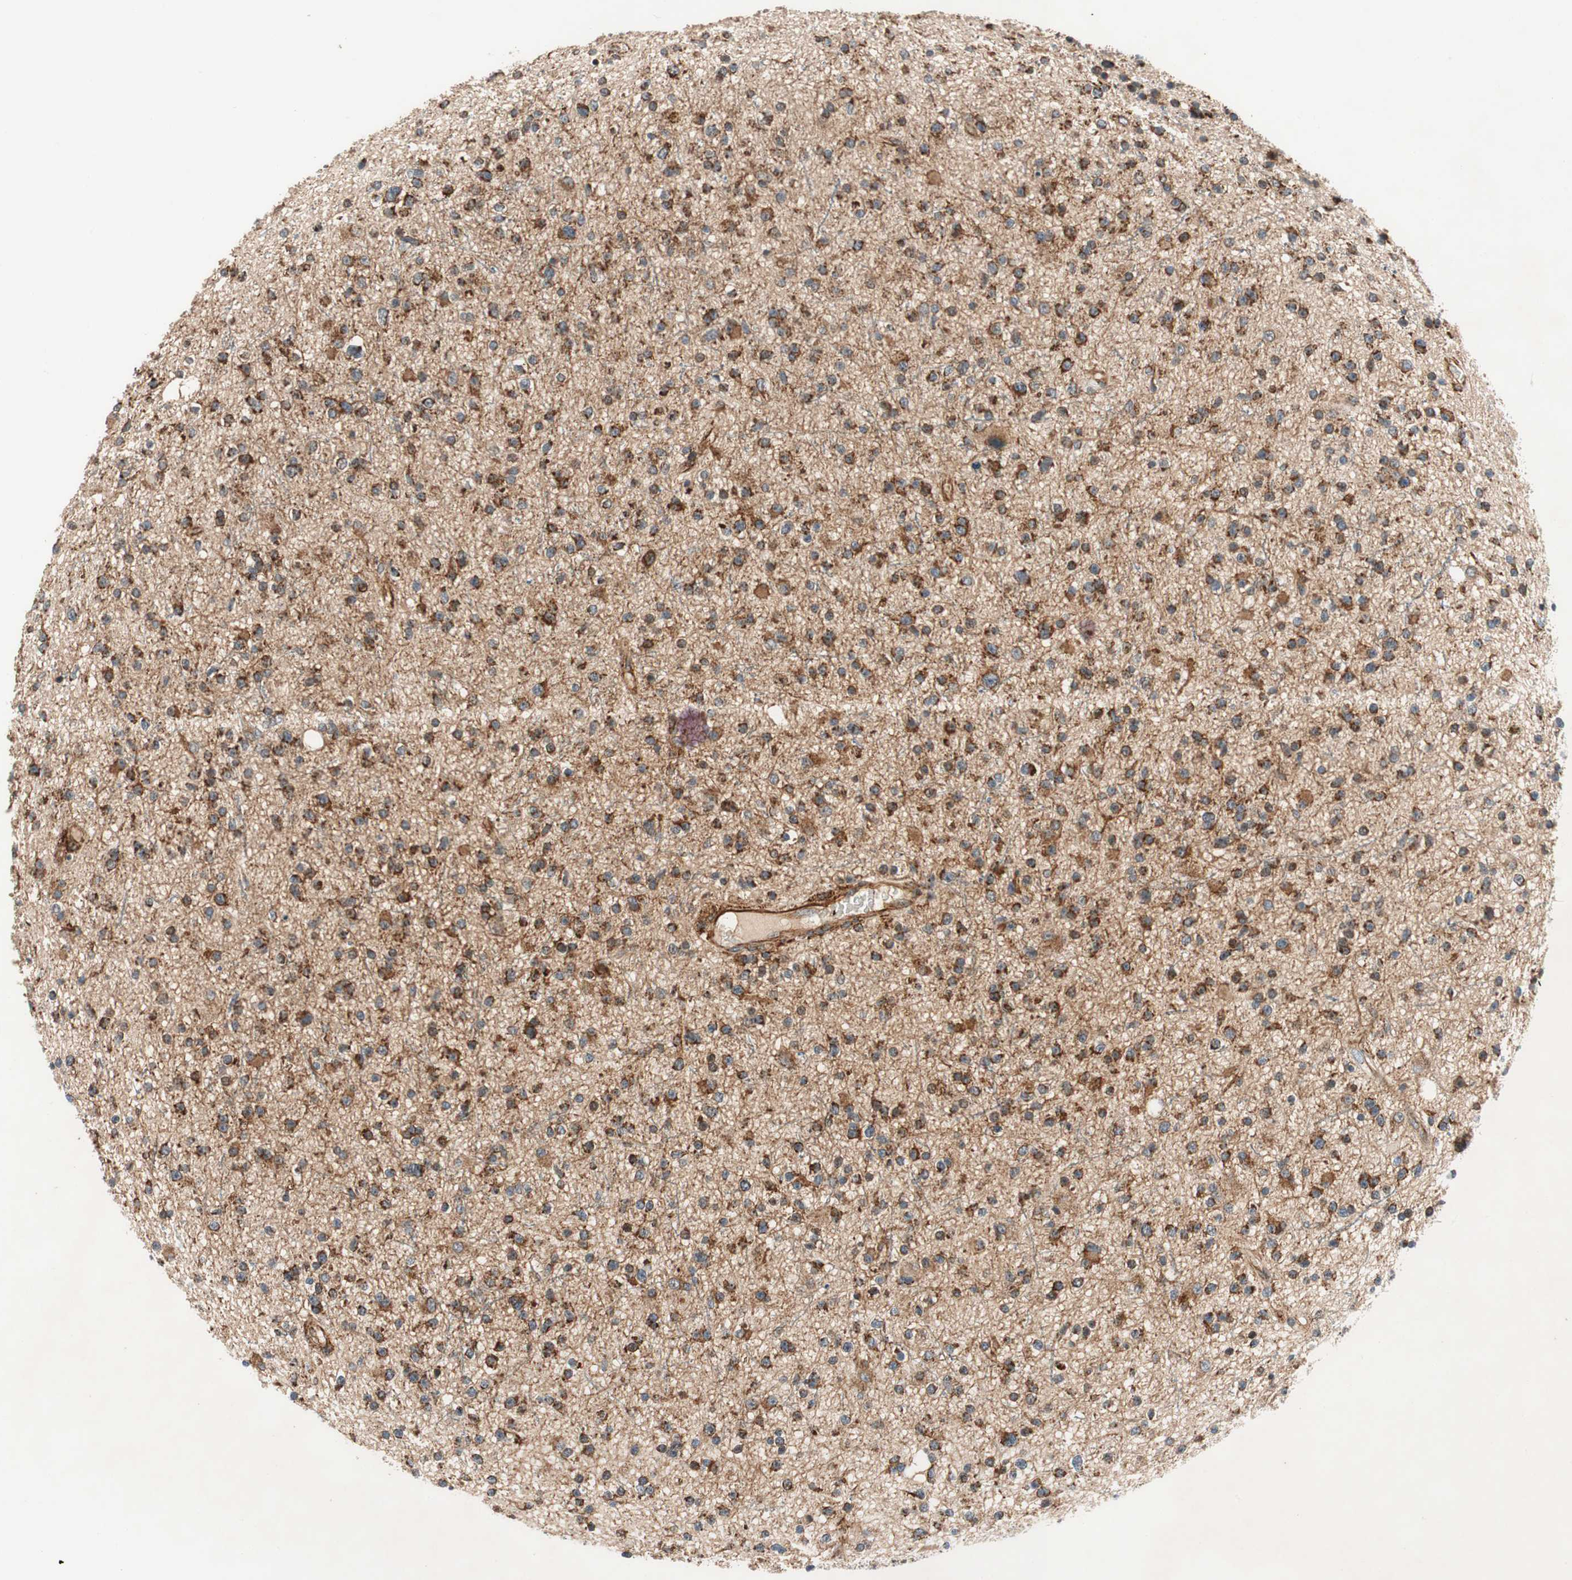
{"staining": {"intensity": "strong", "quantity": ">75%", "location": "cytoplasmic/membranous"}, "tissue": "glioma", "cell_type": "Tumor cells", "image_type": "cancer", "snomed": [{"axis": "morphology", "description": "Glioma, malignant, High grade"}, {"axis": "topography", "description": "Brain"}], "caption": "Protein analysis of glioma tissue displays strong cytoplasmic/membranous expression in approximately >75% of tumor cells. (IHC, brightfield microscopy, high magnification).", "gene": "AKAP1", "patient": {"sex": "male", "age": 33}}